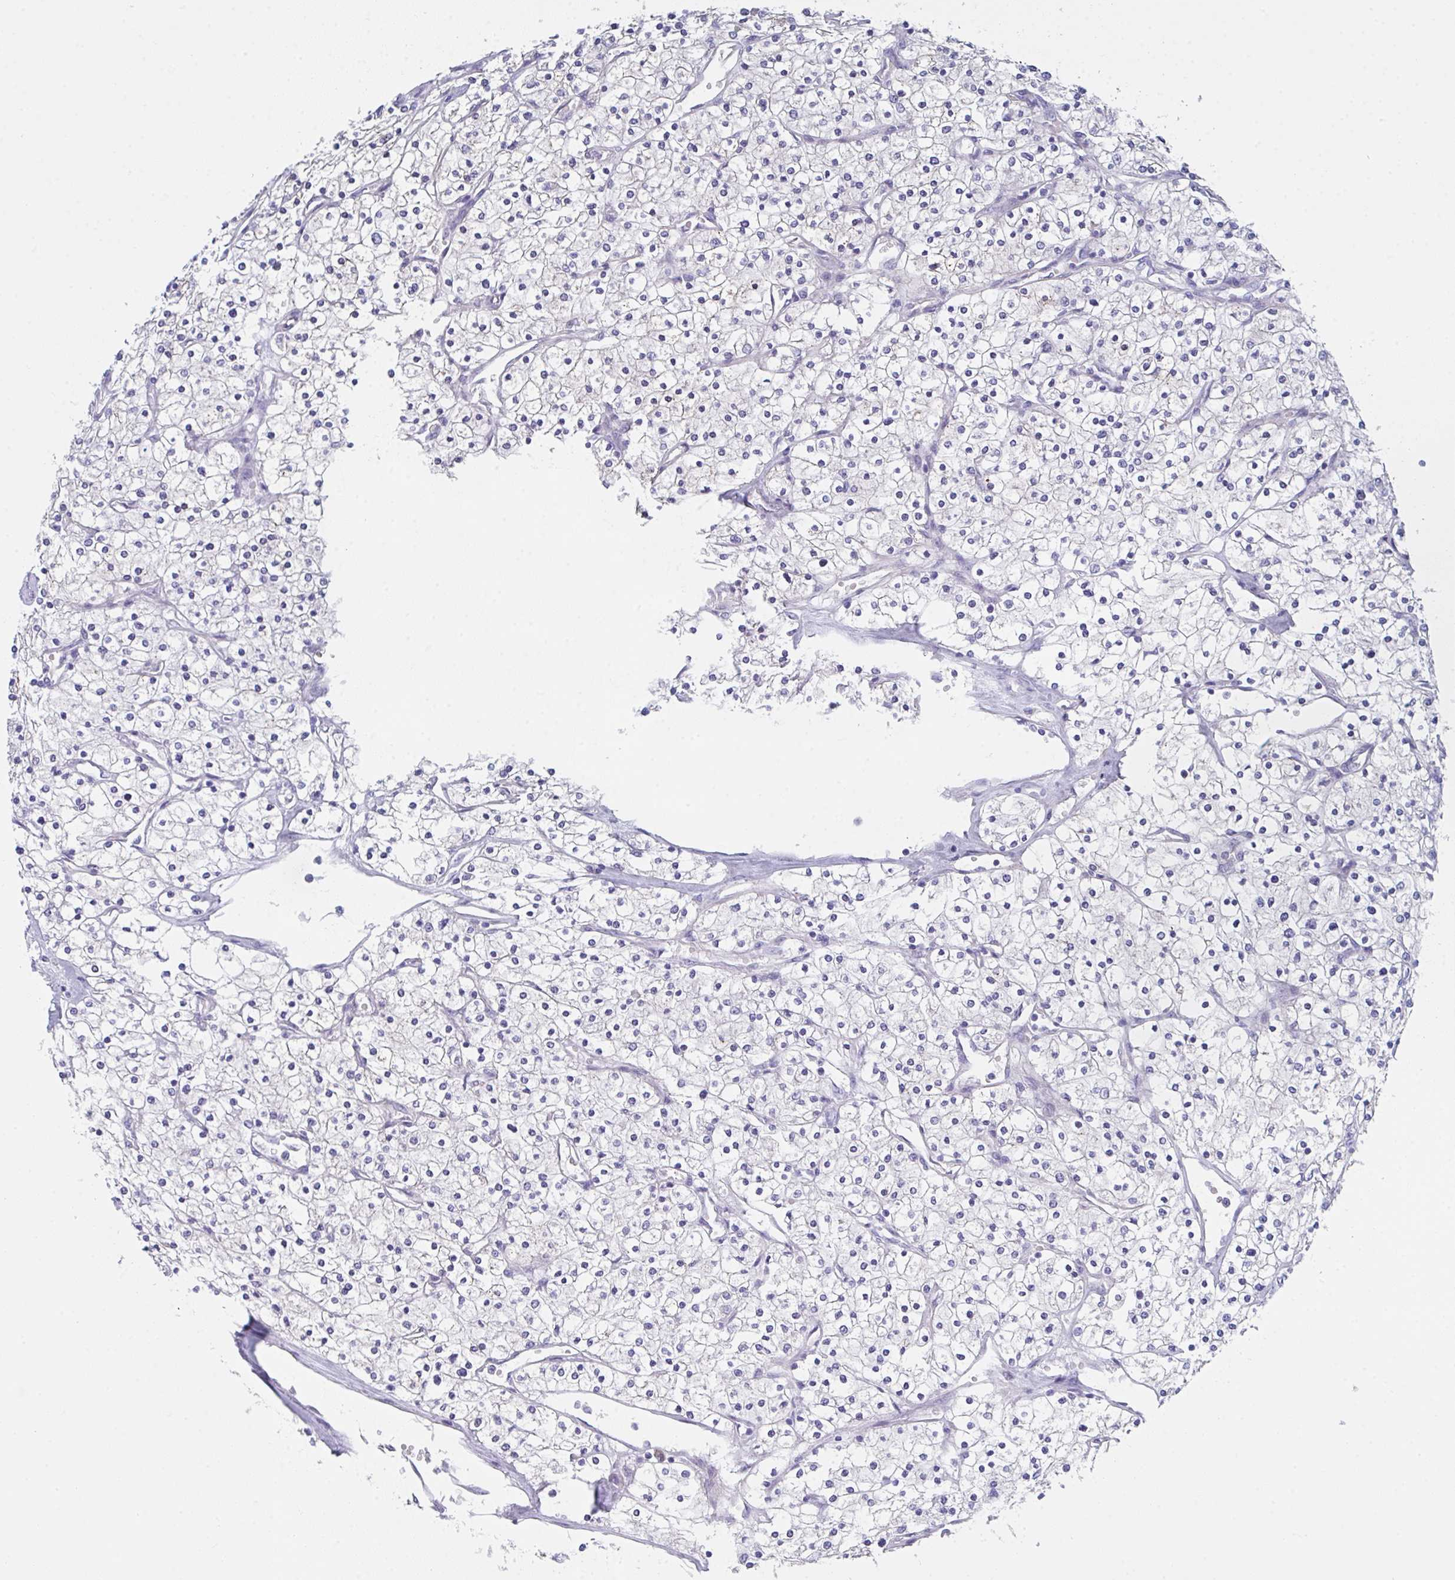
{"staining": {"intensity": "negative", "quantity": "none", "location": "none"}, "tissue": "renal cancer", "cell_type": "Tumor cells", "image_type": "cancer", "snomed": [{"axis": "morphology", "description": "Adenocarcinoma, NOS"}, {"axis": "topography", "description": "Kidney"}], "caption": "Tumor cells show no significant staining in adenocarcinoma (renal).", "gene": "FBXO47", "patient": {"sex": "male", "age": 80}}